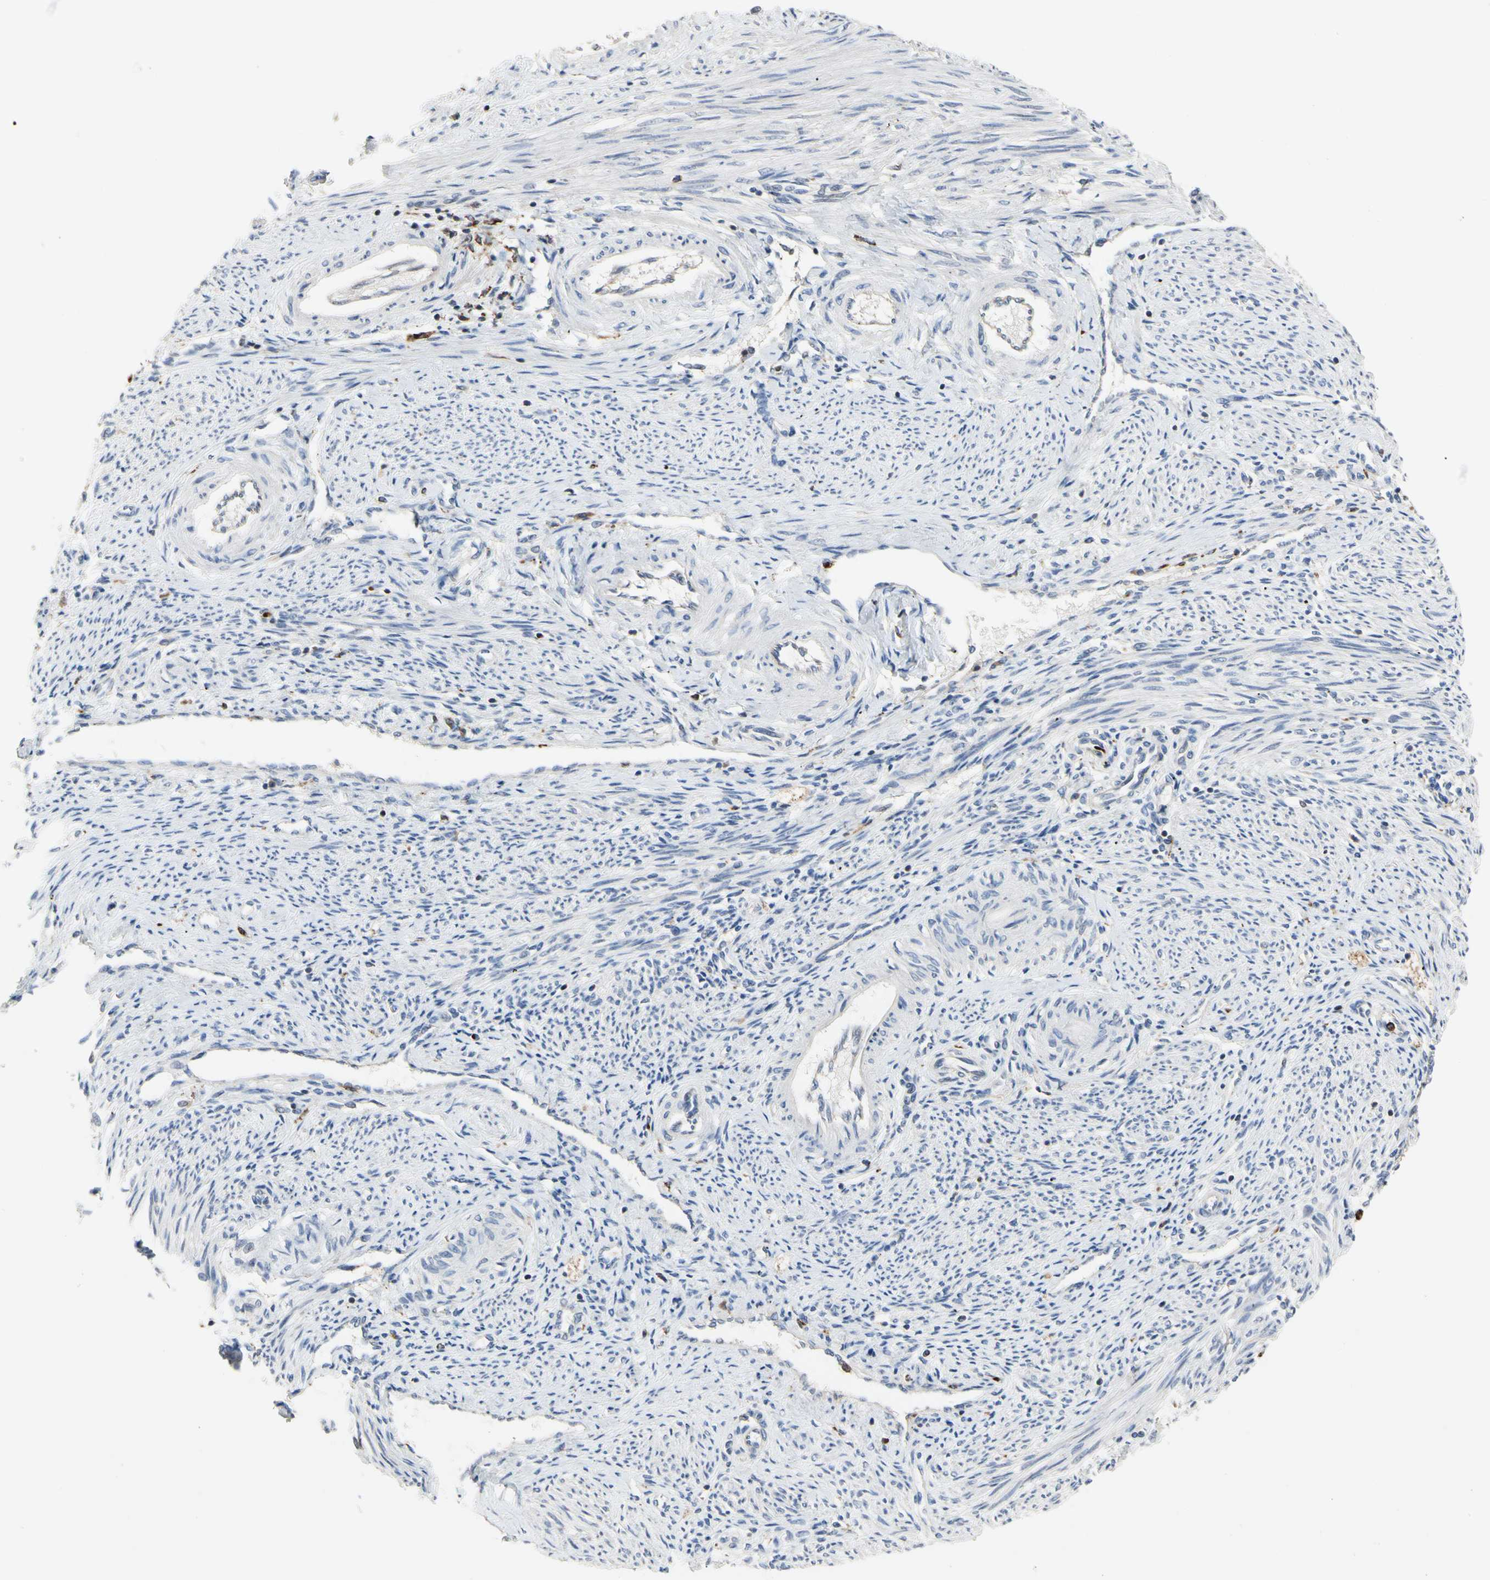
{"staining": {"intensity": "negative", "quantity": "none", "location": "none"}, "tissue": "endometrium", "cell_type": "Cells in endometrial stroma", "image_type": "normal", "snomed": [{"axis": "morphology", "description": "Normal tissue, NOS"}, {"axis": "topography", "description": "Endometrium"}], "caption": "IHC micrograph of unremarkable endometrium: human endometrium stained with DAB (3,3'-diaminobenzidine) exhibits no significant protein staining in cells in endometrial stroma. (DAB (3,3'-diaminobenzidine) immunohistochemistry (IHC) visualized using brightfield microscopy, high magnification).", "gene": "ADA2", "patient": {"sex": "female", "age": 42}}